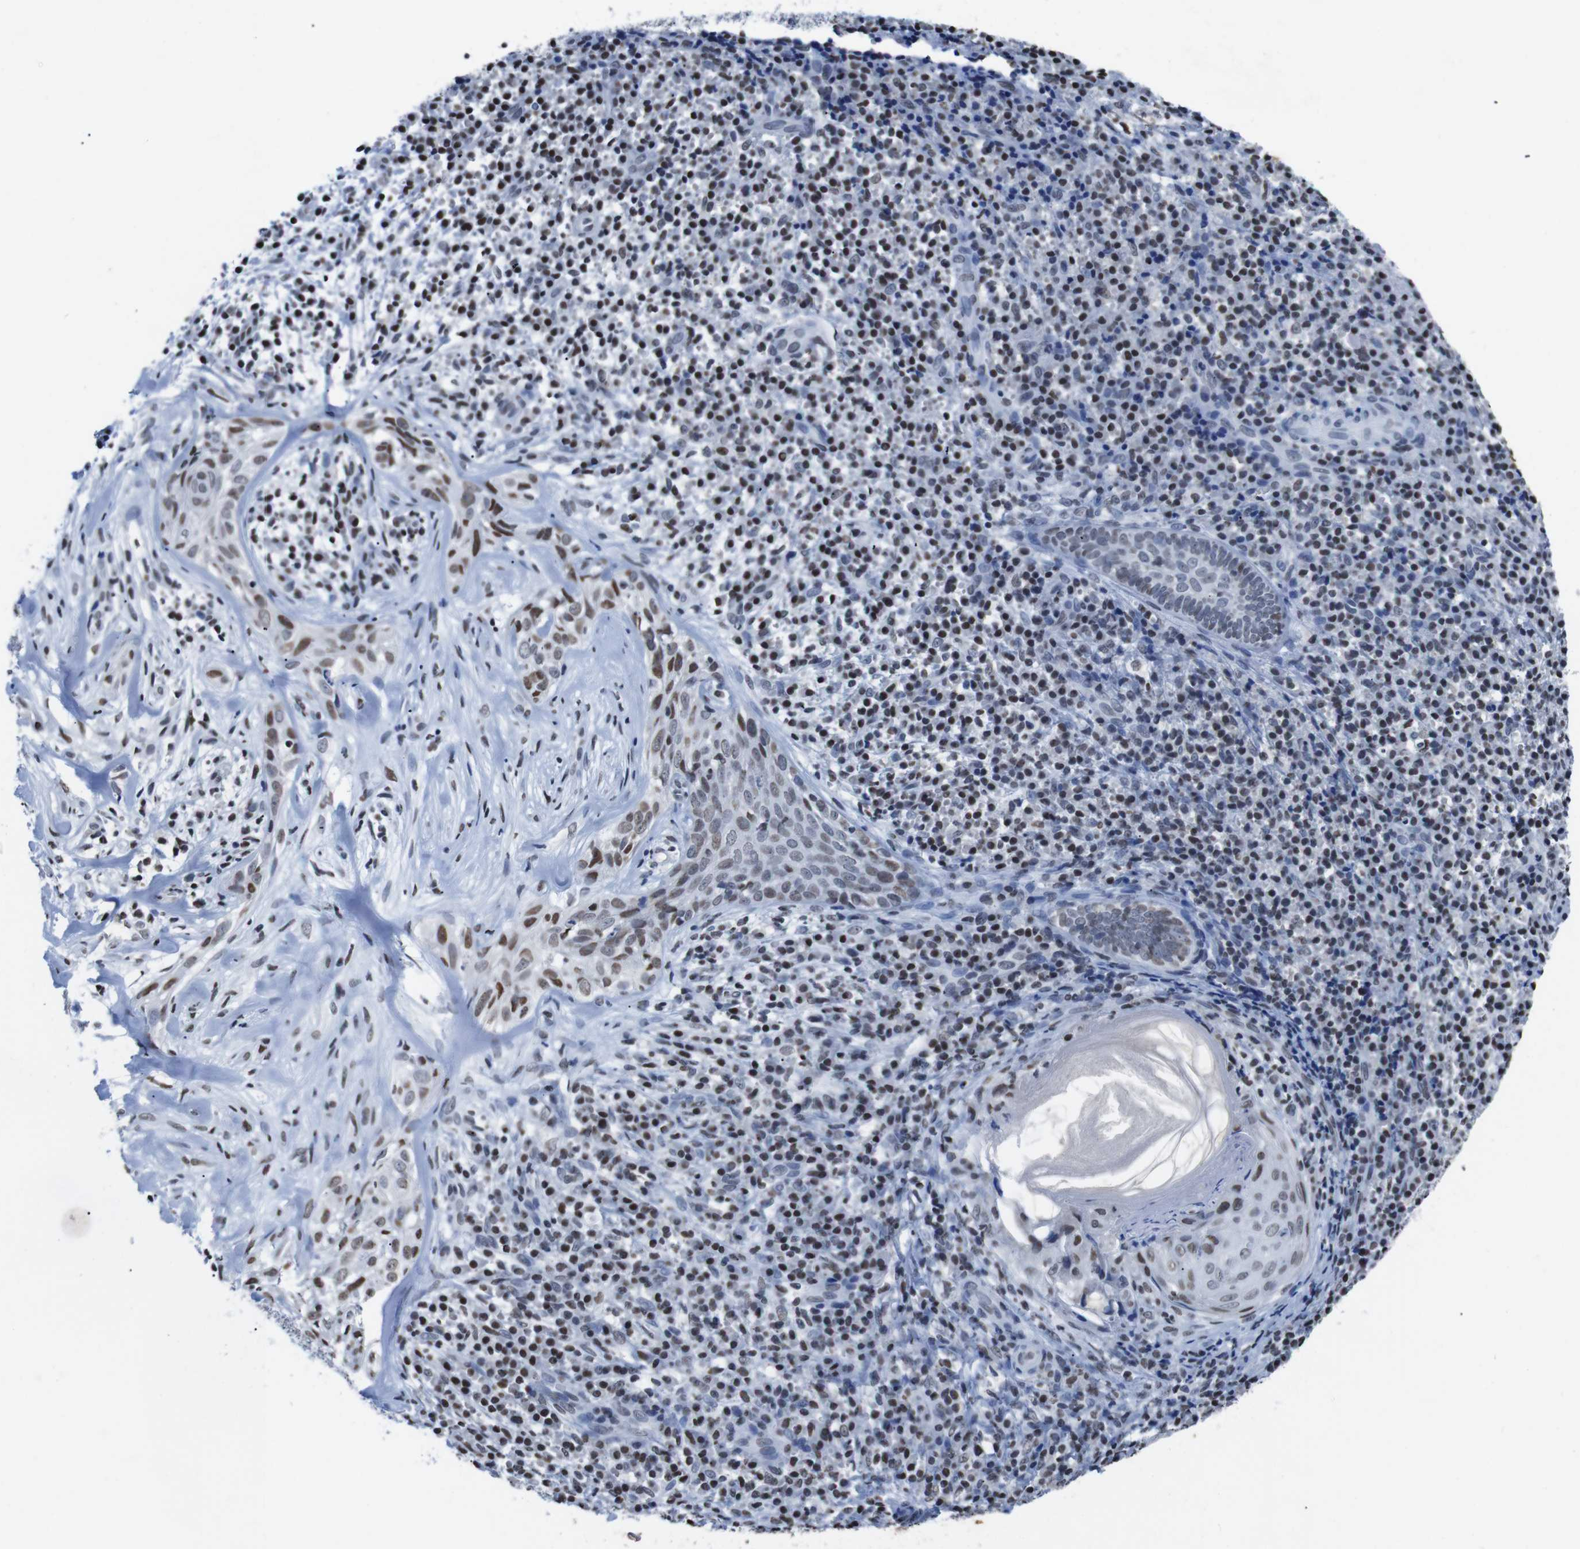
{"staining": {"intensity": "moderate", "quantity": ">75%", "location": "nuclear"}, "tissue": "skin cancer", "cell_type": "Tumor cells", "image_type": "cancer", "snomed": [{"axis": "morphology", "description": "Basal cell carcinoma"}, {"axis": "topography", "description": "Skin"}], "caption": "Moderate nuclear positivity is identified in approximately >75% of tumor cells in skin cancer.", "gene": "PIP4P2", "patient": {"sex": "male", "age": 72}}